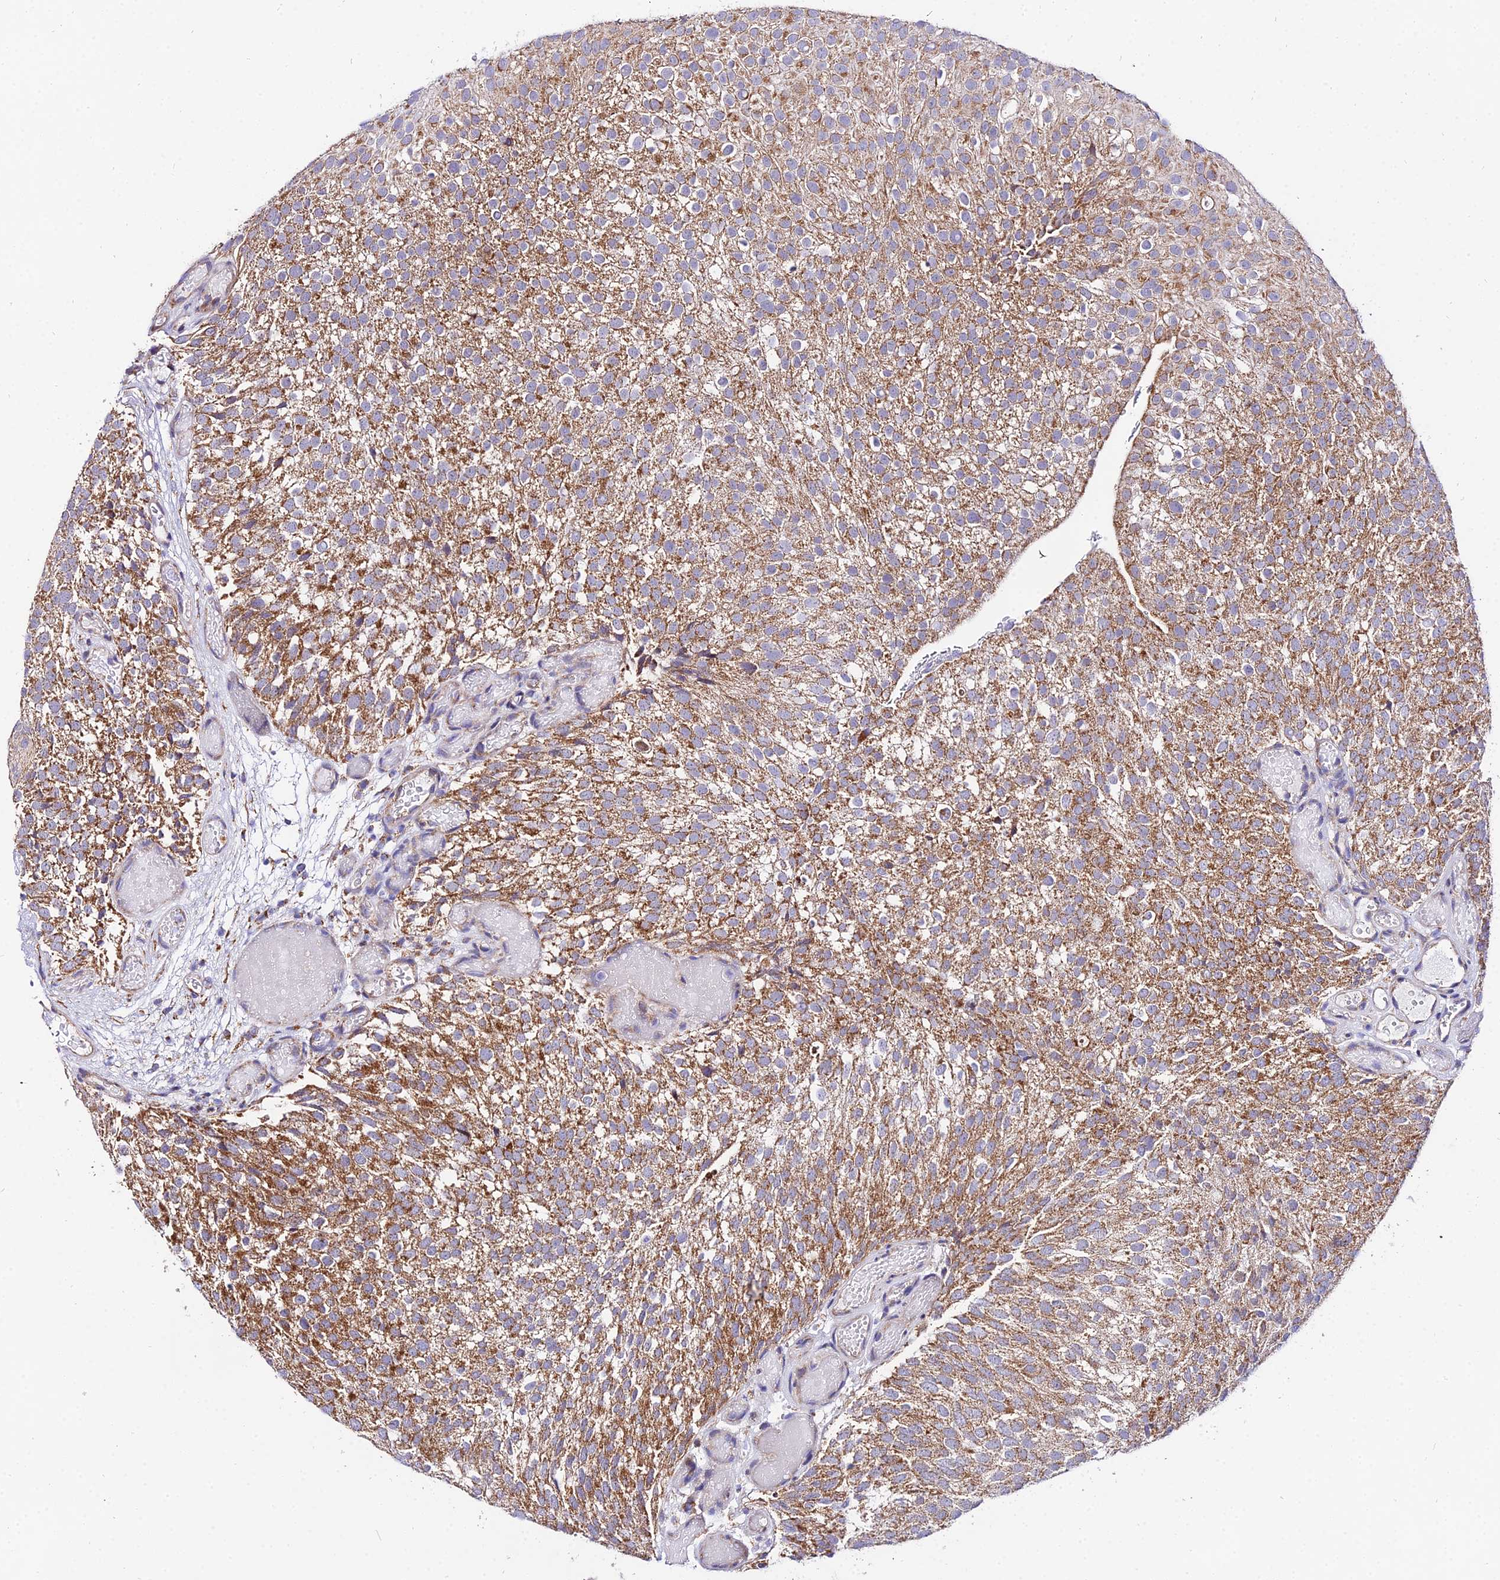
{"staining": {"intensity": "moderate", "quantity": ">75%", "location": "cytoplasmic/membranous"}, "tissue": "urothelial cancer", "cell_type": "Tumor cells", "image_type": "cancer", "snomed": [{"axis": "morphology", "description": "Urothelial carcinoma, Low grade"}, {"axis": "topography", "description": "Urinary bladder"}], "caption": "This is an image of IHC staining of urothelial carcinoma (low-grade), which shows moderate expression in the cytoplasmic/membranous of tumor cells.", "gene": "ATP5PB", "patient": {"sex": "male", "age": 78}}